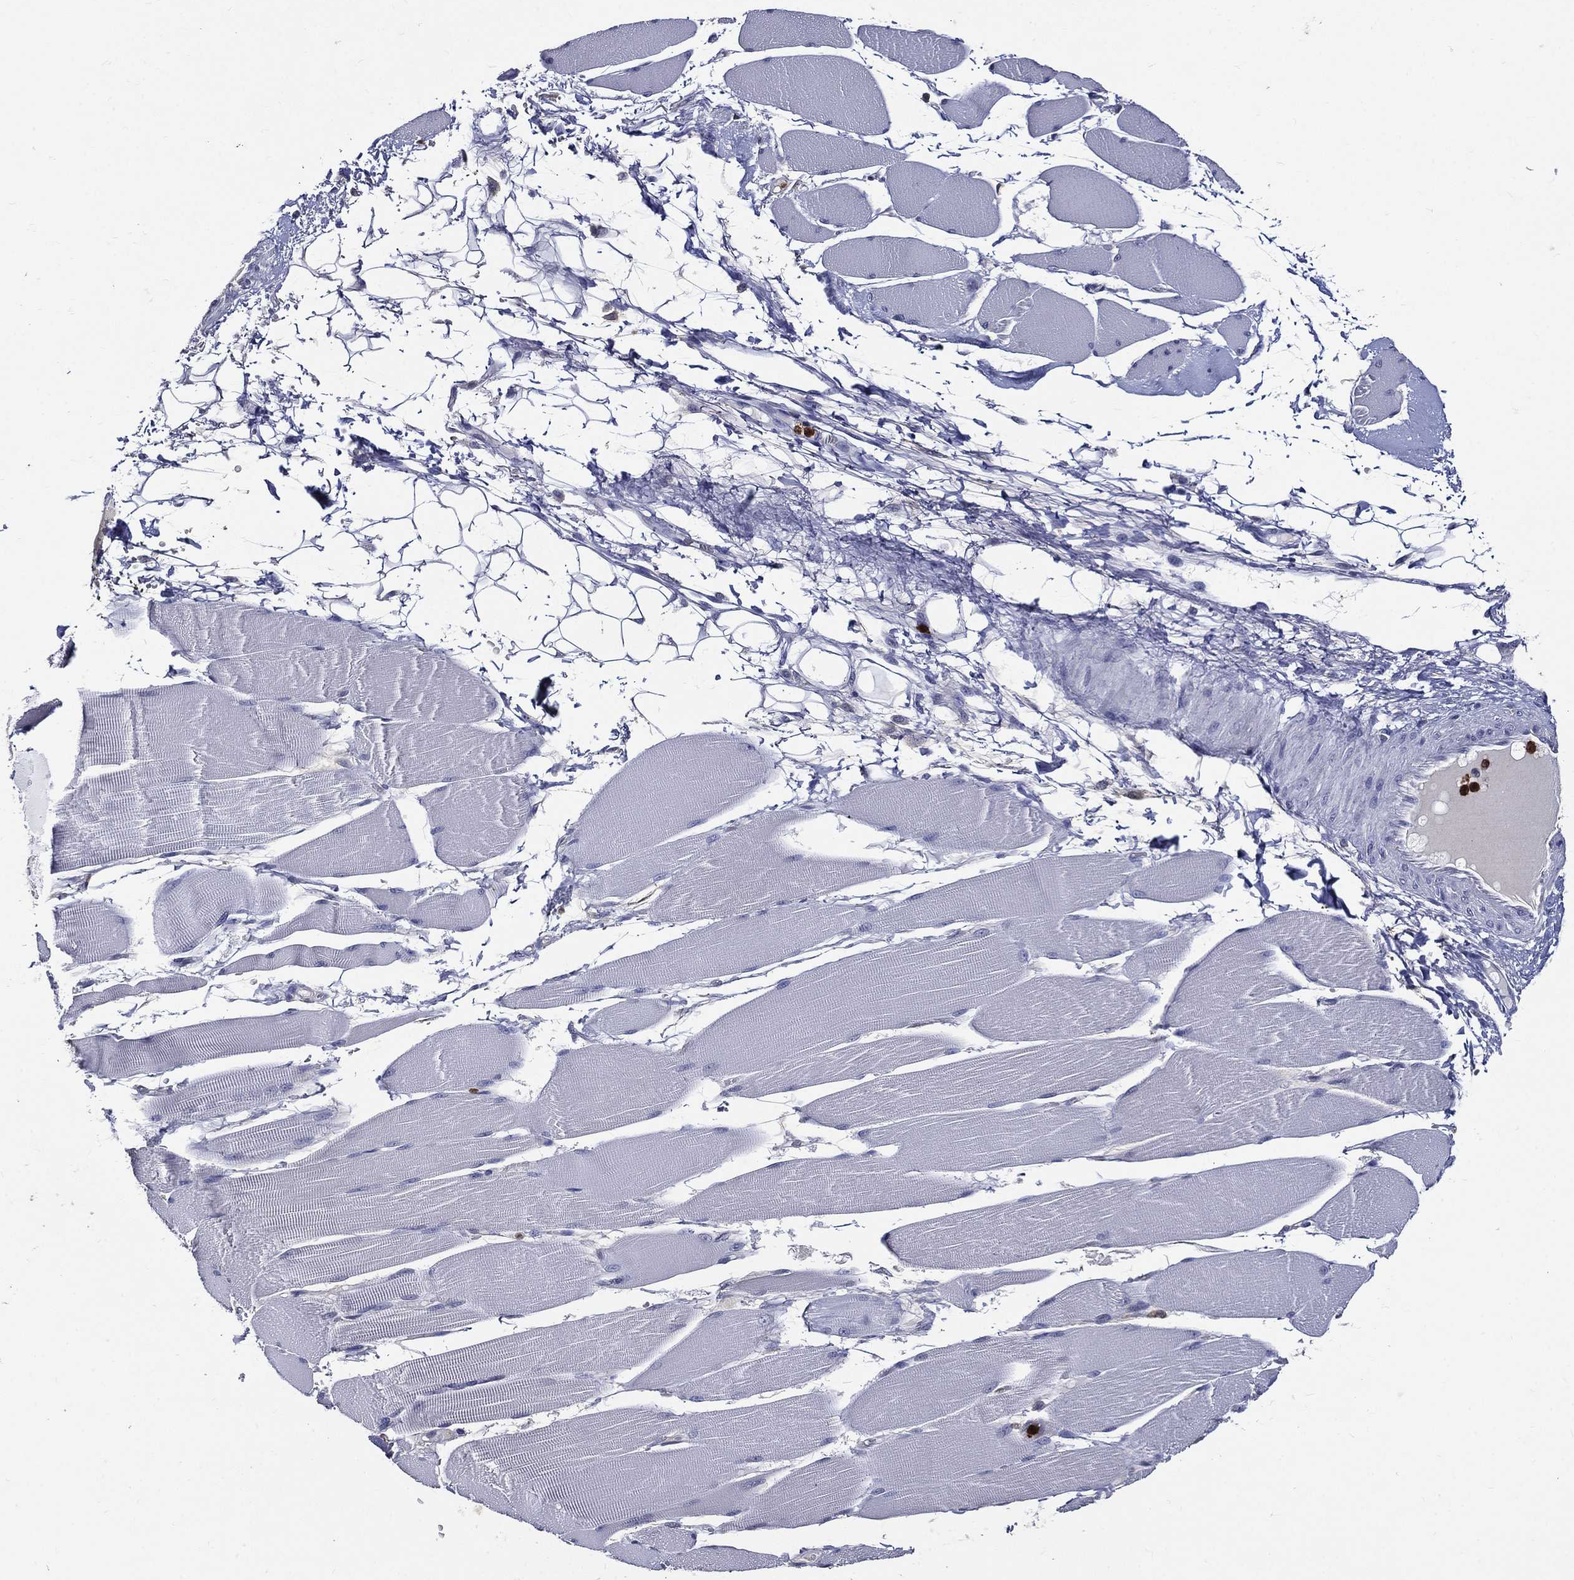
{"staining": {"intensity": "negative", "quantity": "none", "location": "none"}, "tissue": "skeletal muscle", "cell_type": "Myocytes", "image_type": "normal", "snomed": [{"axis": "morphology", "description": "Normal tissue, NOS"}, {"axis": "topography", "description": "Skeletal muscle"}], "caption": "IHC photomicrograph of normal skeletal muscle stained for a protein (brown), which reveals no expression in myocytes.", "gene": "GPR171", "patient": {"sex": "male", "age": 56}}